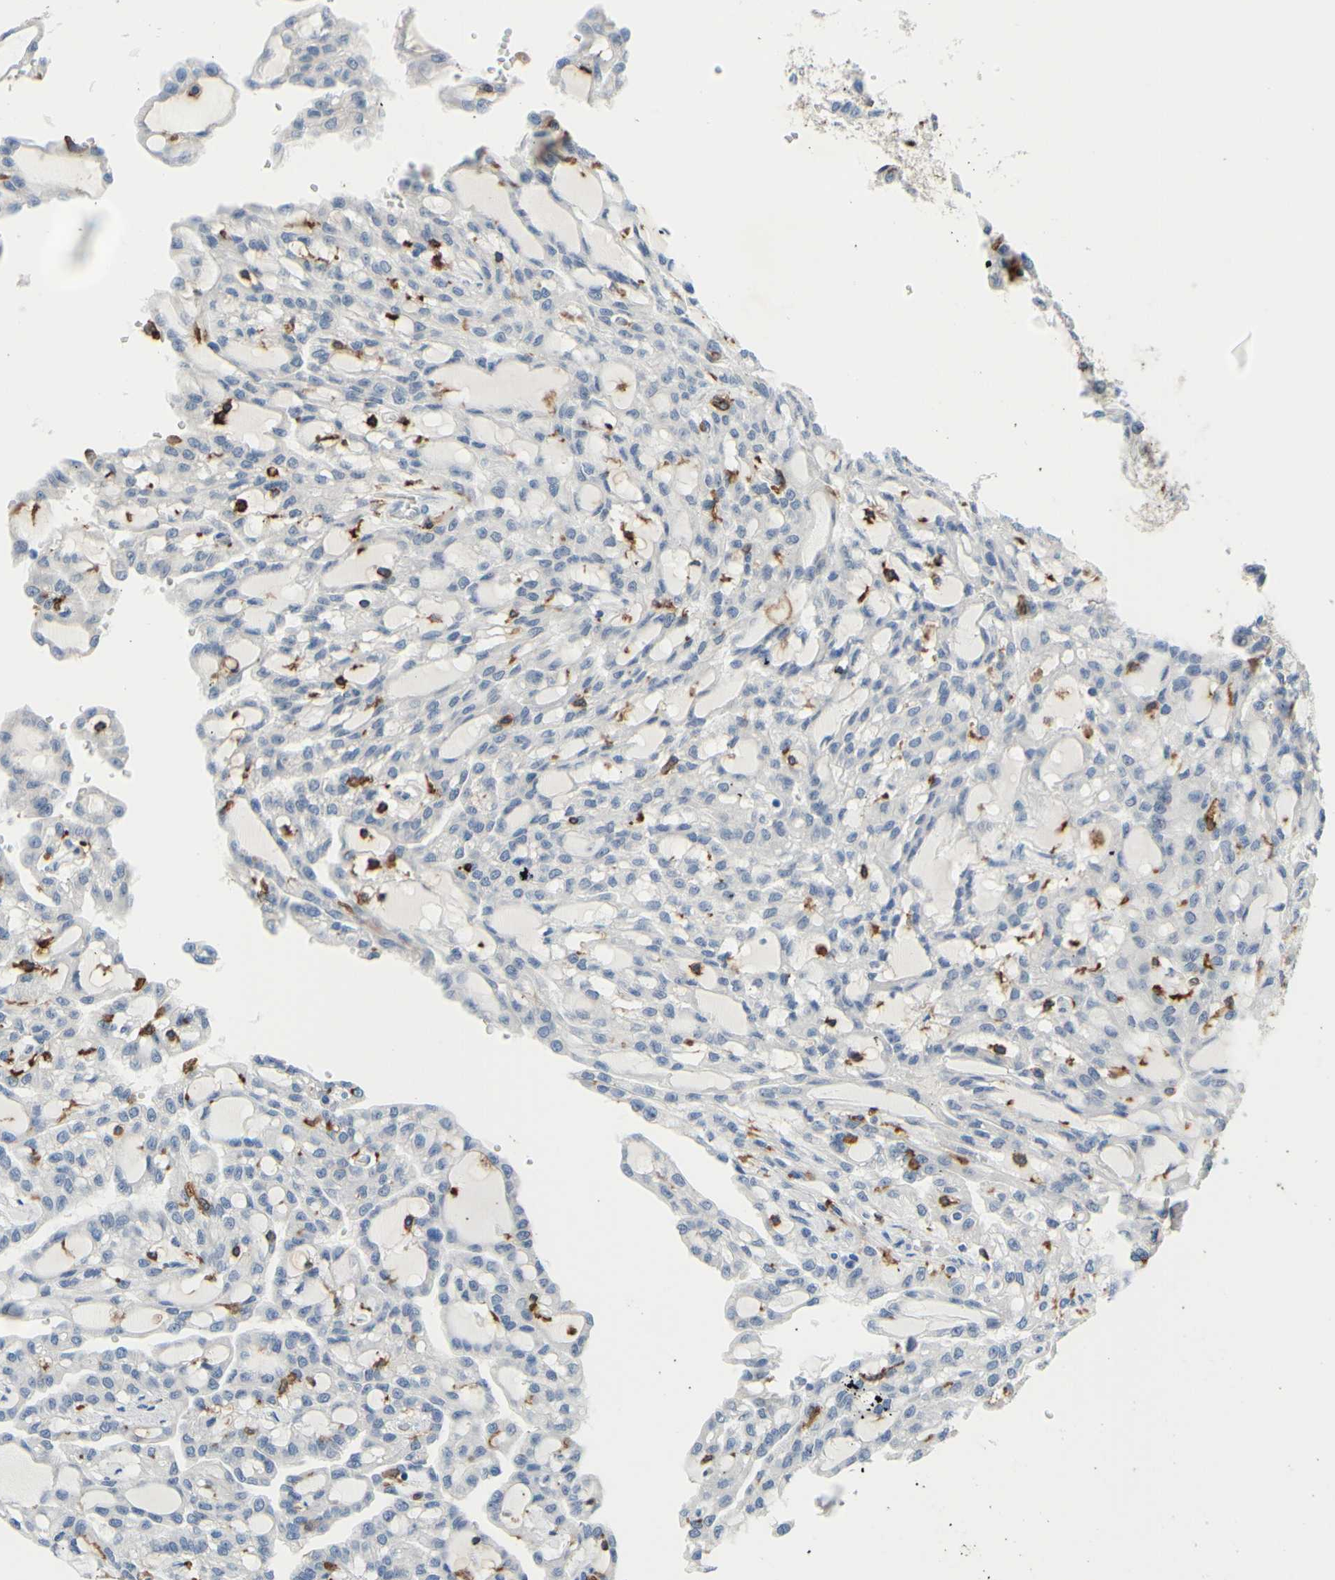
{"staining": {"intensity": "negative", "quantity": "none", "location": "none"}, "tissue": "renal cancer", "cell_type": "Tumor cells", "image_type": "cancer", "snomed": [{"axis": "morphology", "description": "Adenocarcinoma, NOS"}, {"axis": "topography", "description": "Kidney"}], "caption": "Immunohistochemistry (IHC) of renal adenocarcinoma exhibits no positivity in tumor cells.", "gene": "FCGR2A", "patient": {"sex": "male", "age": 63}}